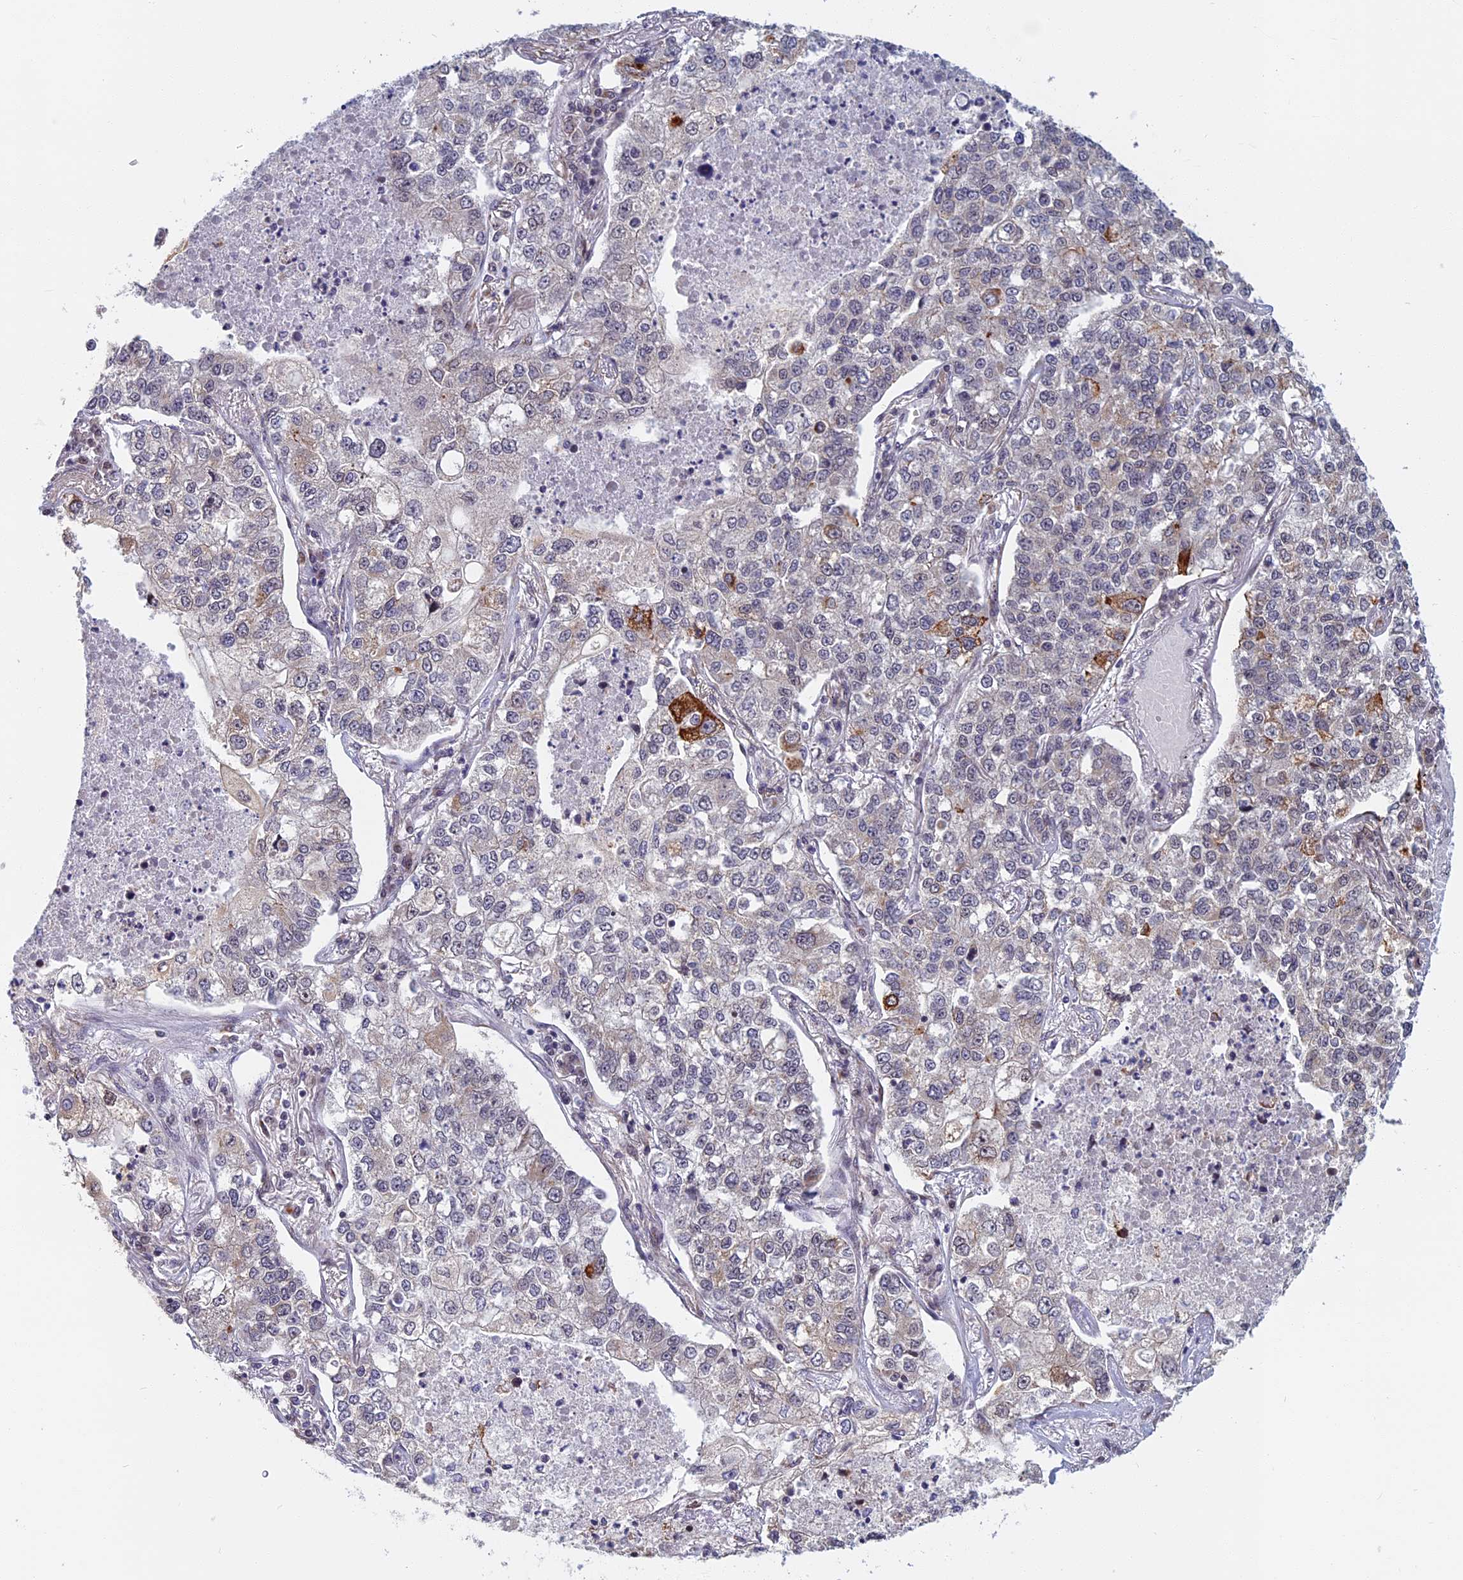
{"staining": {"intensity": "negative", "quantity": "none", "location": "none"}, "tissue": "lung cancer", "cell_type": "Tumor cells", "image_type": "cancer", "snomed": [{"axis": "morphology", "description": "Adenocarcinoma, NOS"}, {"axis": "topography", "description": "Lung"}], "caption": "A high-resolution image shows immunohistochemistry (IHC) staining of lung cancer (adenocarcinoma), which reveals no significant staining in tumor cells.", "gene": "CCDC113", "patient": {"sex": "male", "age": 49}}